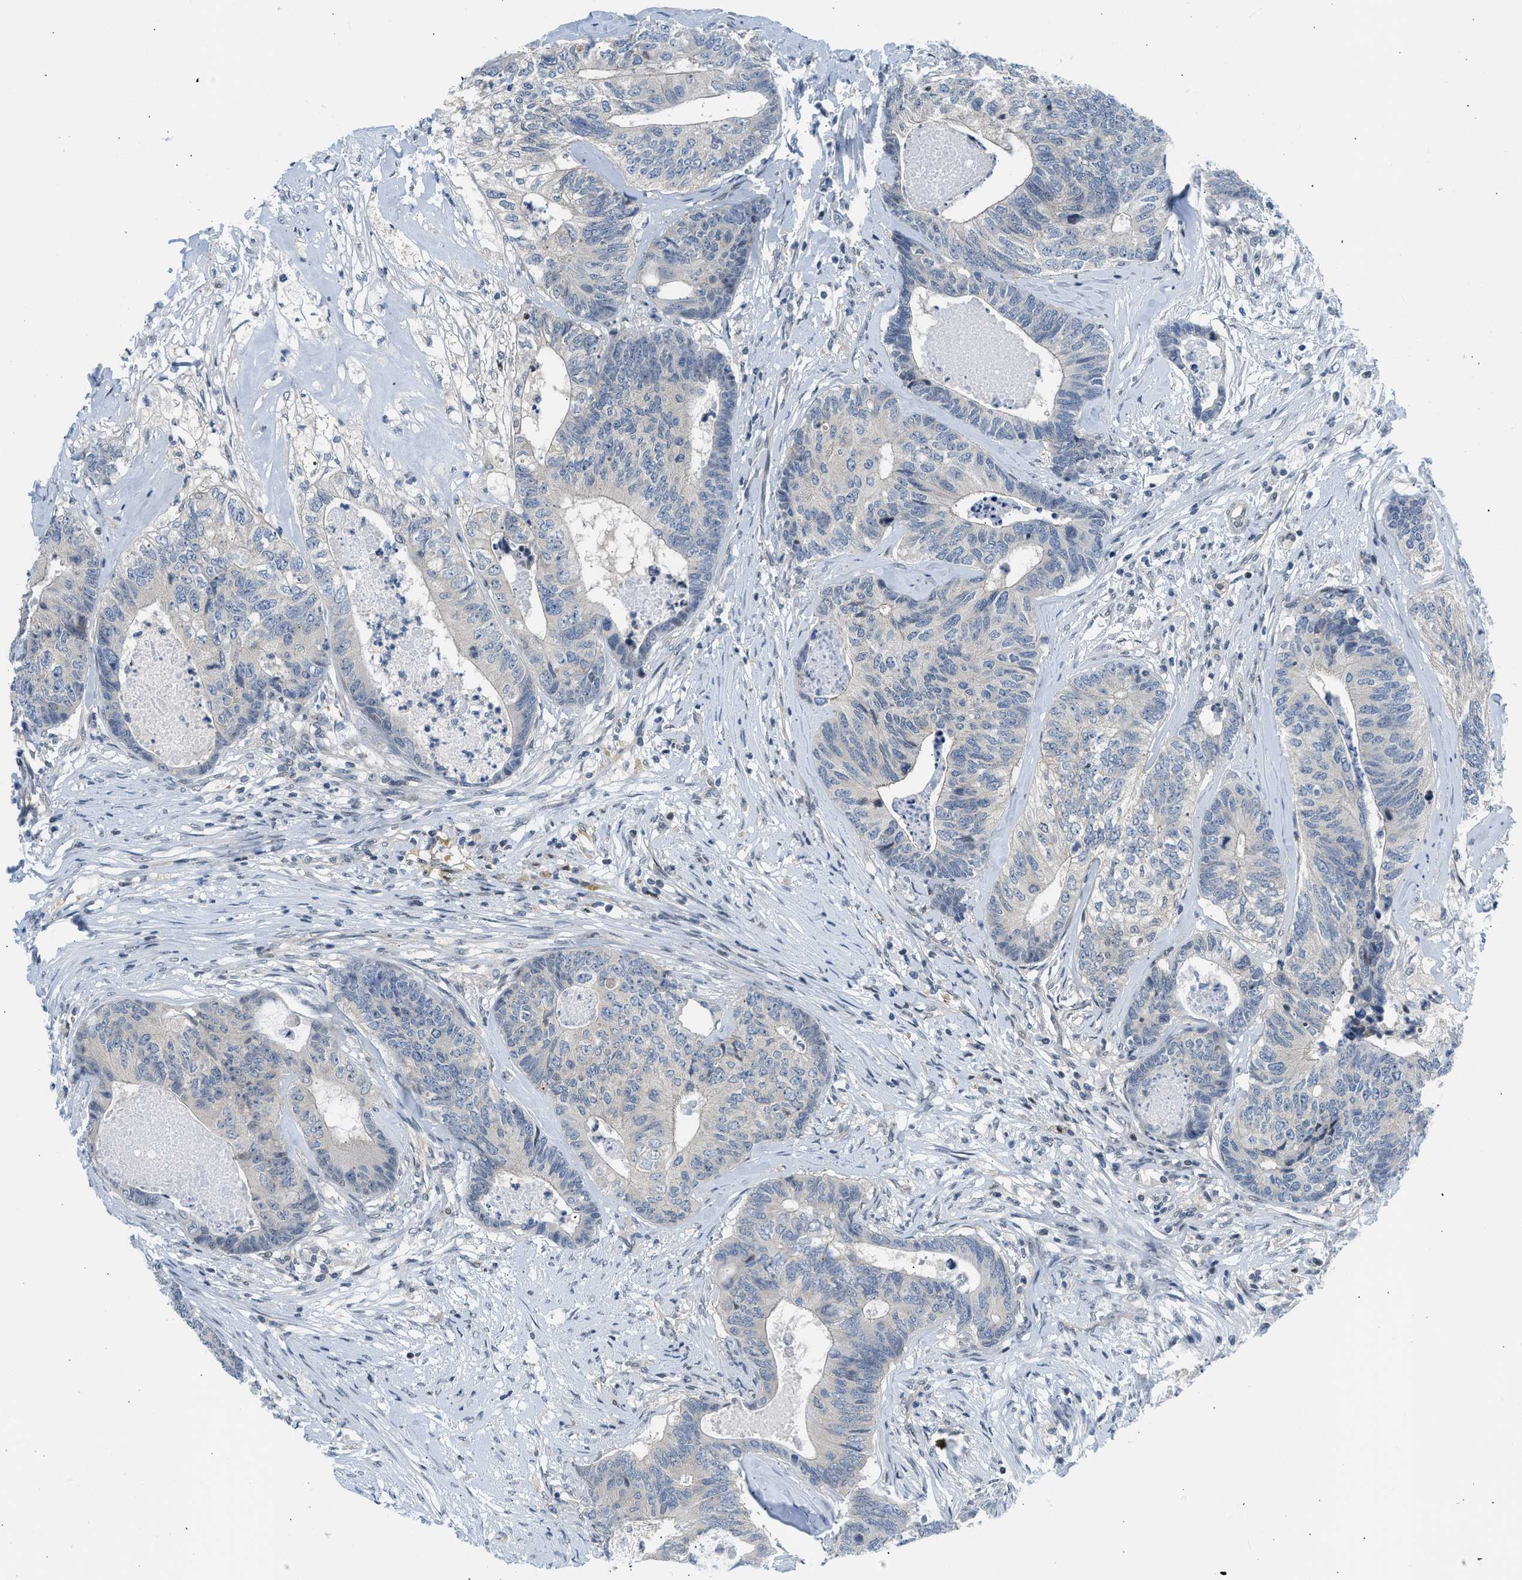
{"staining": {"intensity": "negative", "quantity": "none", "location": "none"}, "tissue": "colorectal cancer", "cell_type": "Tumor cells", "image_type": "cancer", "snomed": [{"axis": "morphology", "description": "Adenocarcinoma, NOS"}, {"axis": "topography", "description": "Colon"}], "caption": "Colorectal cancer (adenocarcinoma) stained for a protein using immunohistochemistry (IHC) exhibits no staining tumor cells.", "gene": "OLIG3", "patient": {"sex": "female", "age": 67}}